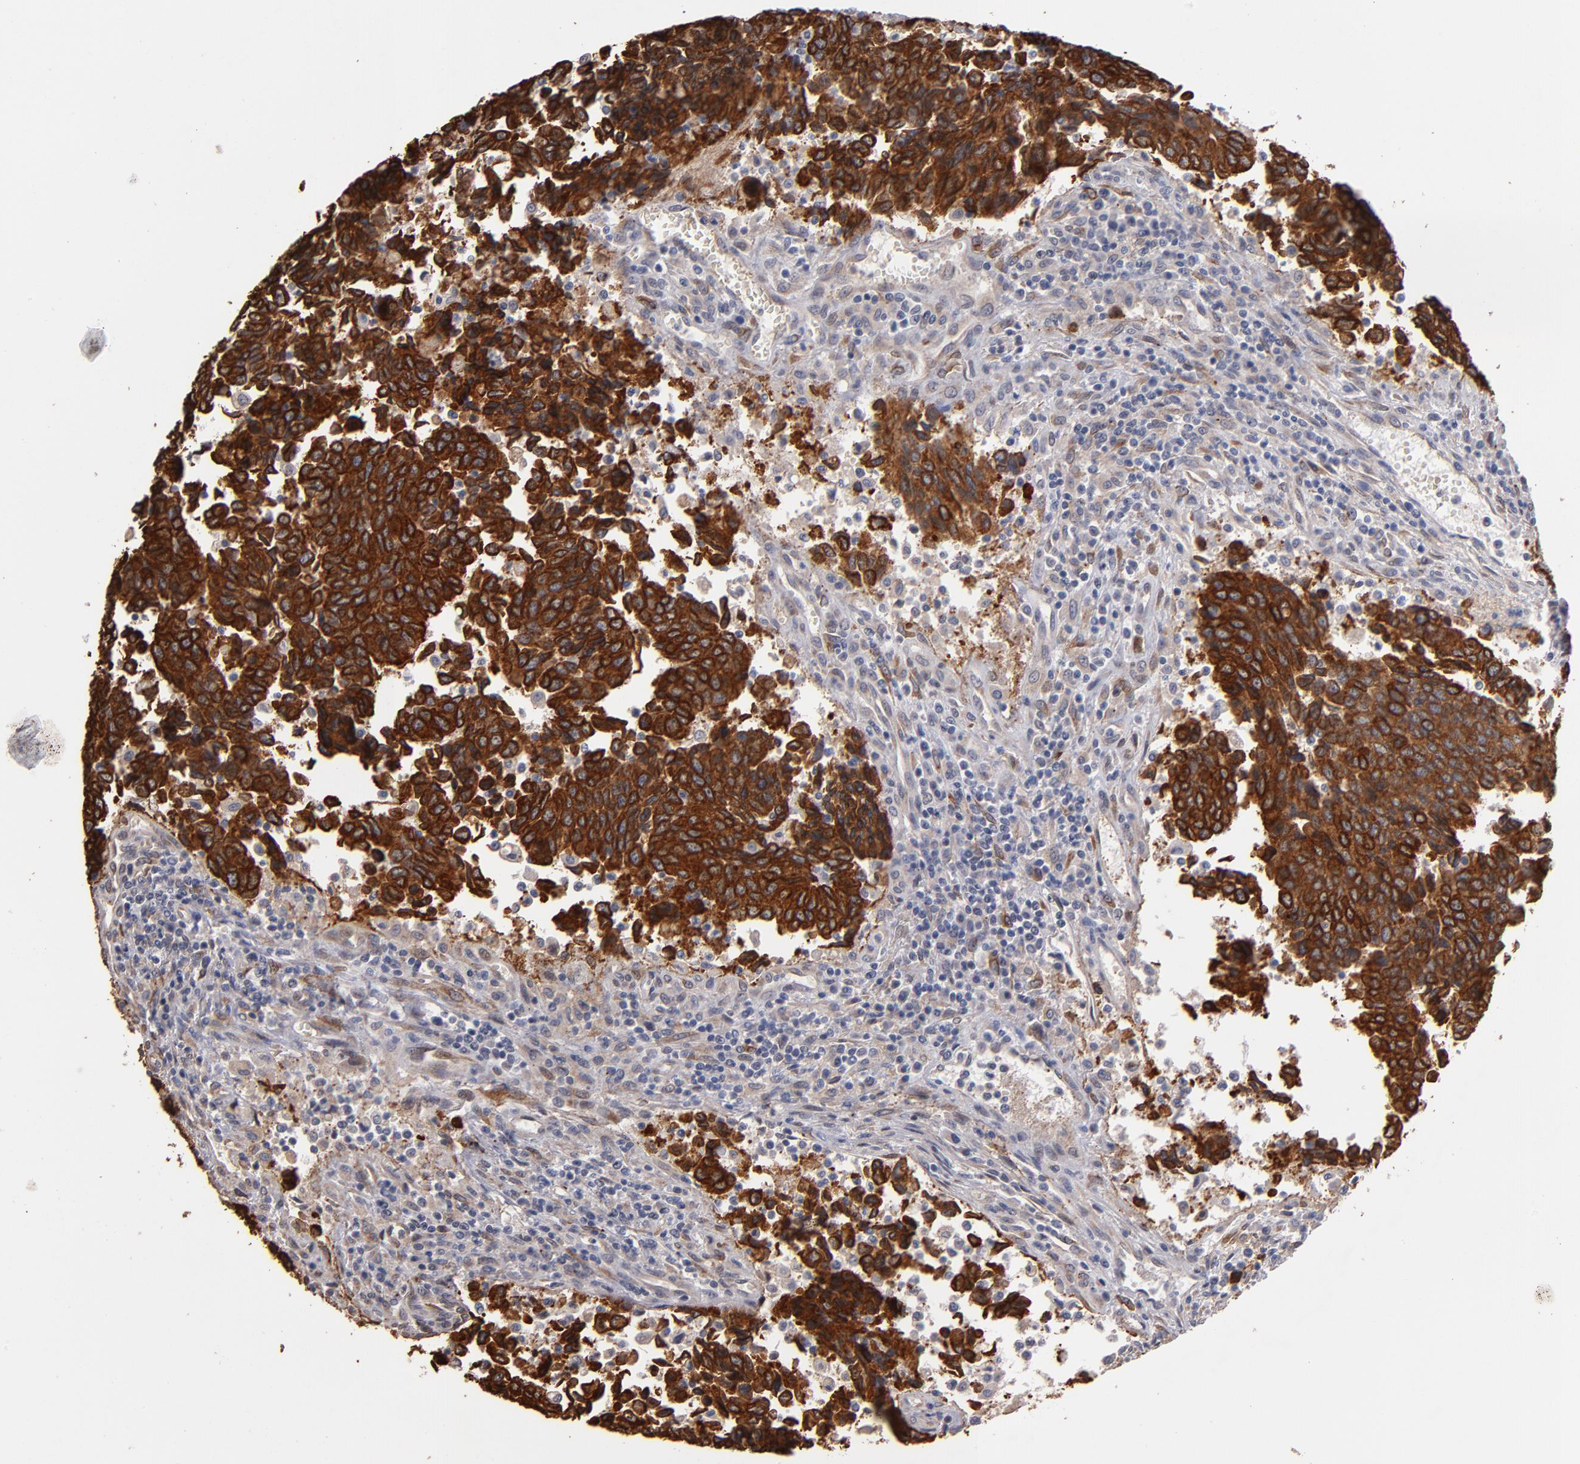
{"staining": {"intensity": "strong", "quantity": ">75%", "location": "cytoplasmic/membranous"}, "tissue": "urothelial cancer", "cell_type": "Tumor cells", "image_type": "cancer", "snomed": [{"axis": "morphology", "description": "Urothelial carcinoma, High grade"}, {"axis": "topography", "description": "Urinary bladder"}], "caption": "Urothelial cancer tissue shows strong cytoplasmic/membranous positivity in approximately >75% of tumor cells", "gene": "PGRMC1", "patient": {"sex": "male", "age": 86}}